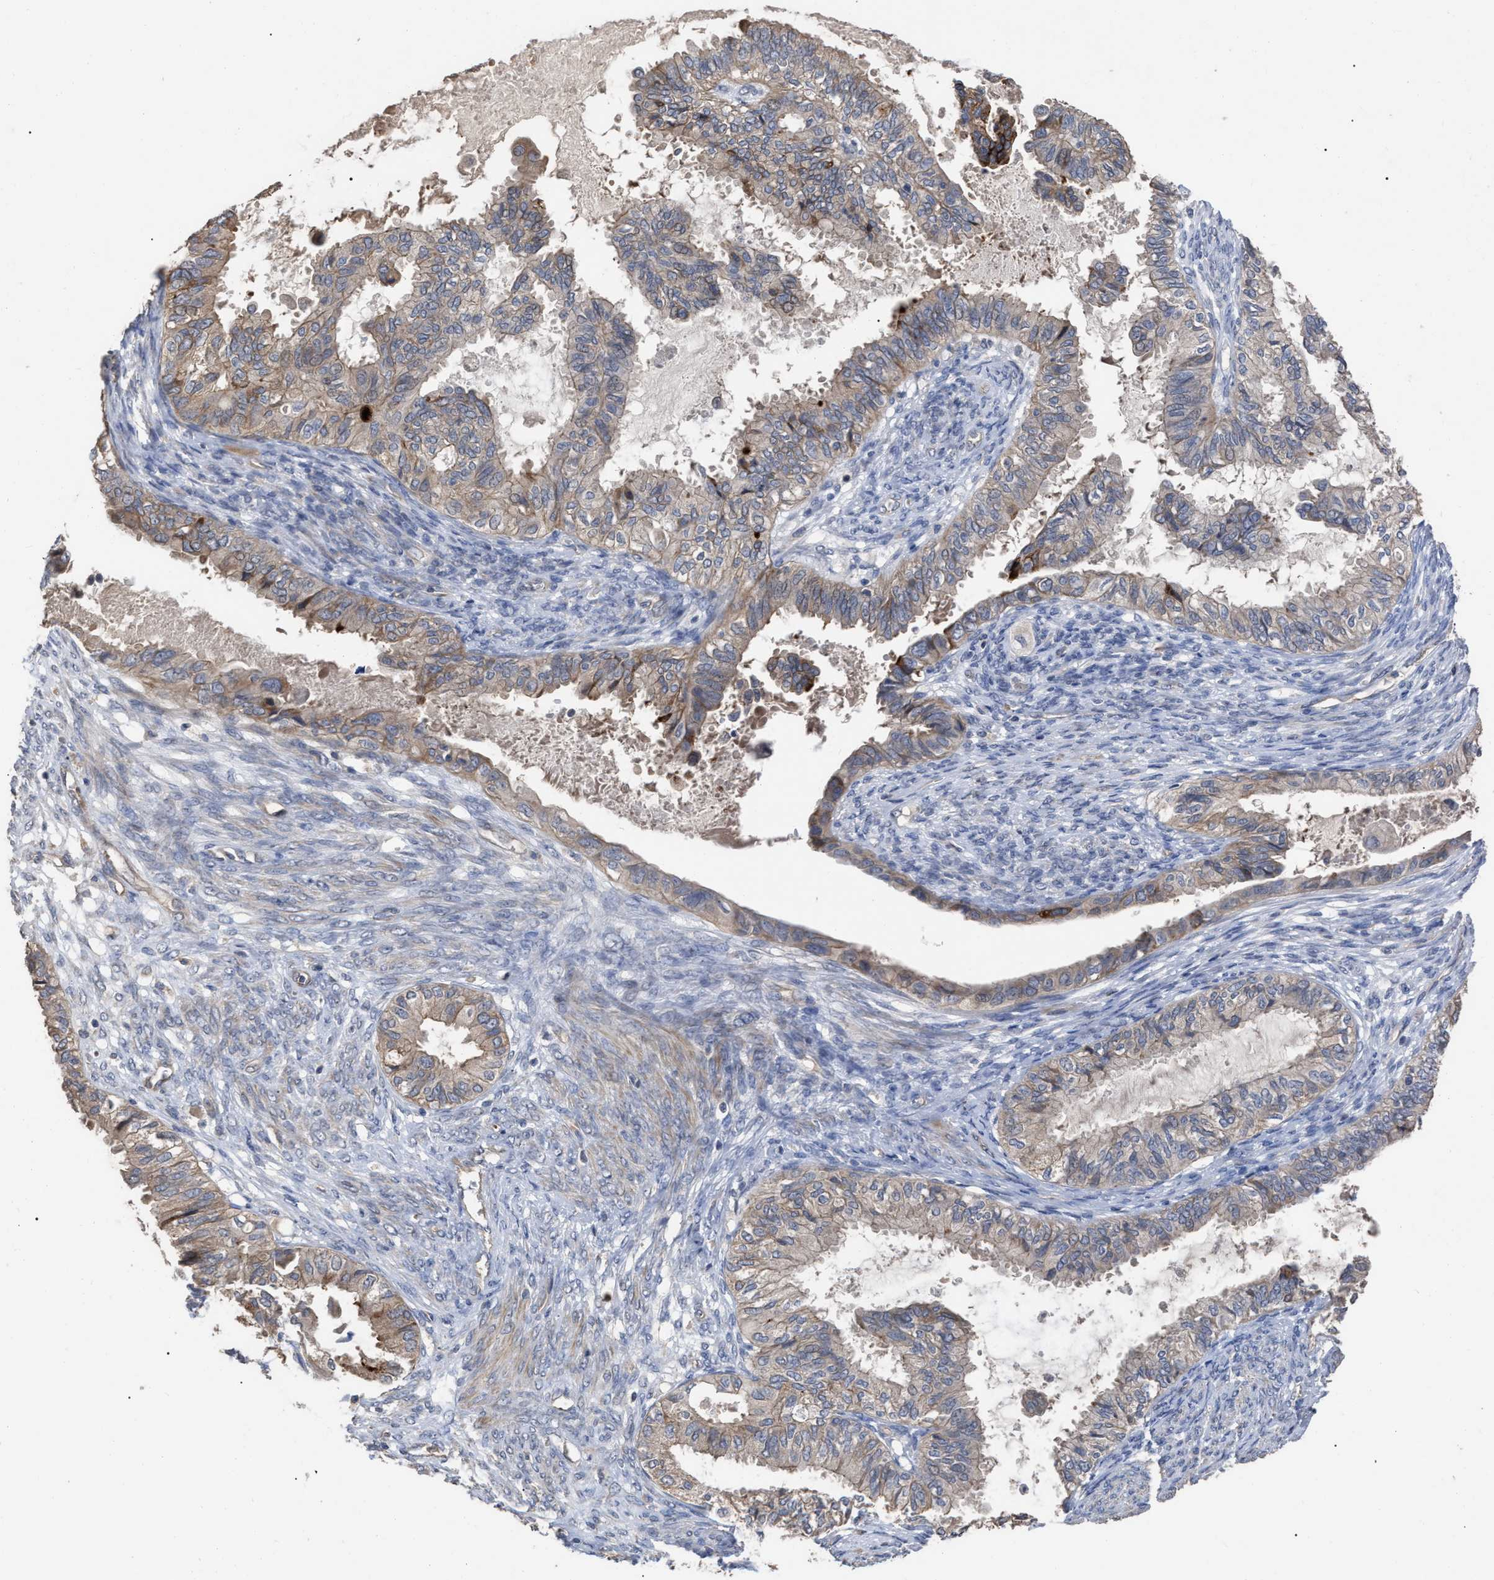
{"staining": {"intensity": "weak", "quantity": "<25%", "location": "cytoplasmic/membranous"}, "tissue": "cervical cancer", "cell_type": "Tumor cells", "image_type": "cancer", "snomed": [{"axis": "morphology", "description": "Normal tissue, NOS"}, {"axis": "morphology", "description": "Adenocarcinoma, NOS"}, {"axis": "topography", "description": "Cervix"}, {"axis": "topography", "description": "Endometrium"}], "caption": "An IHC histopathology image of cervical cancer (adenocarcinoma) is shown. There is no staining in tumor cells of cervical cancer (adenocarcinoma).", "gene": "BTN2A1", "patient": {"sex": "female", "age": 86}}